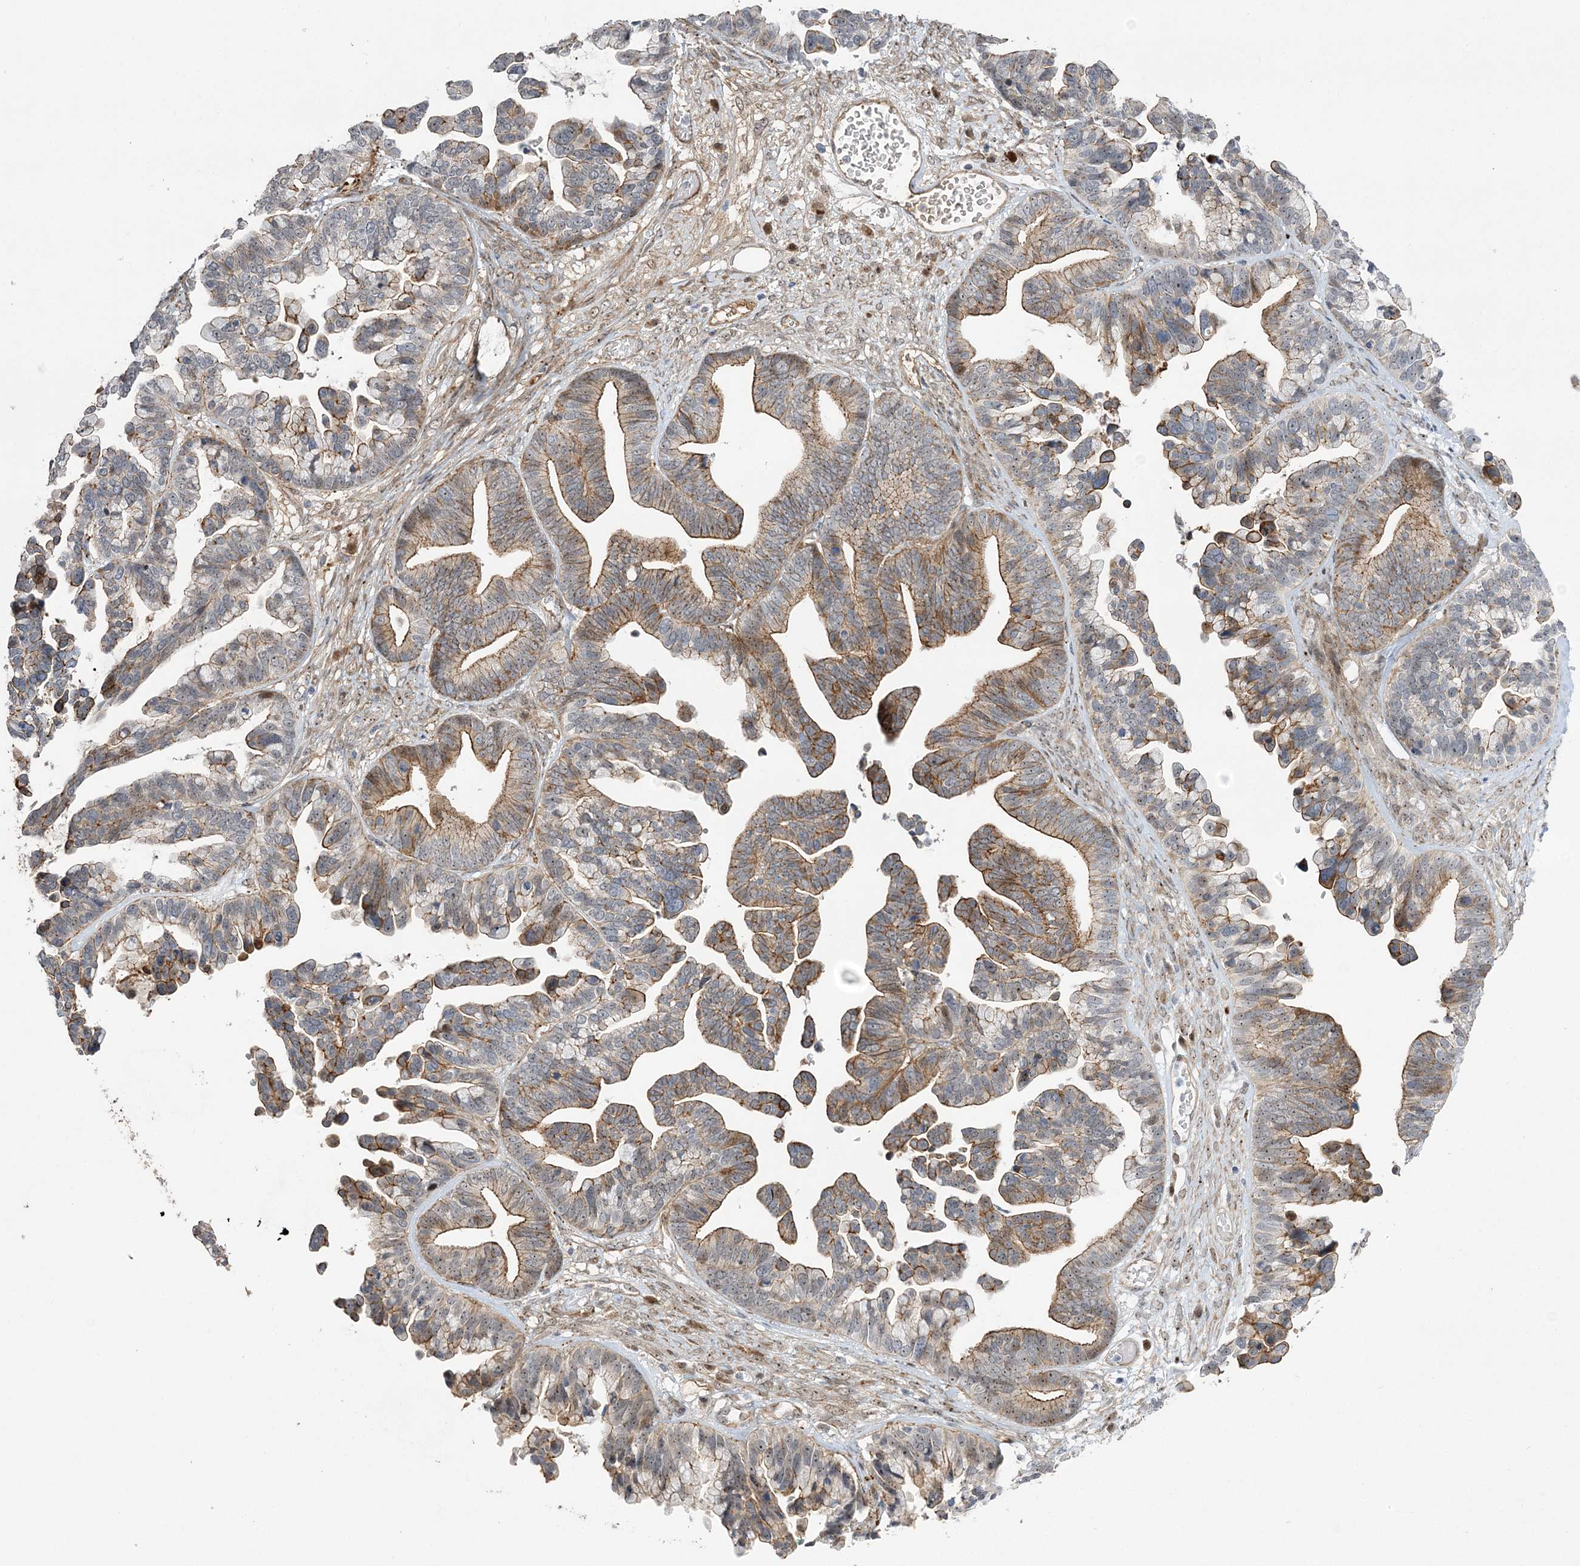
{"staining": {"intensity": "moderate", "quantity": "25%-75%", "location": "cytoplasmic/membranous"}, "tissue": "ovarian cancer", "cell_type": "Tumor cells", "image_type": "cancer", "snomed": [{"axis": "morphology", "description": "Cystadenocarcinoma, serous, NOS"}, {"axis": "topography", "description": "Ovary"}], "caption": "Tumor cells display moderate cytoplasmic/membranous positivity in about 25%-75% of cells in ovarian serous cystadenocarcinoma. (DAB = brown stain, brightfield microscopy at high magnification).", "gene": "NPM3", "patient": {"sex": "female", "age": 56}}